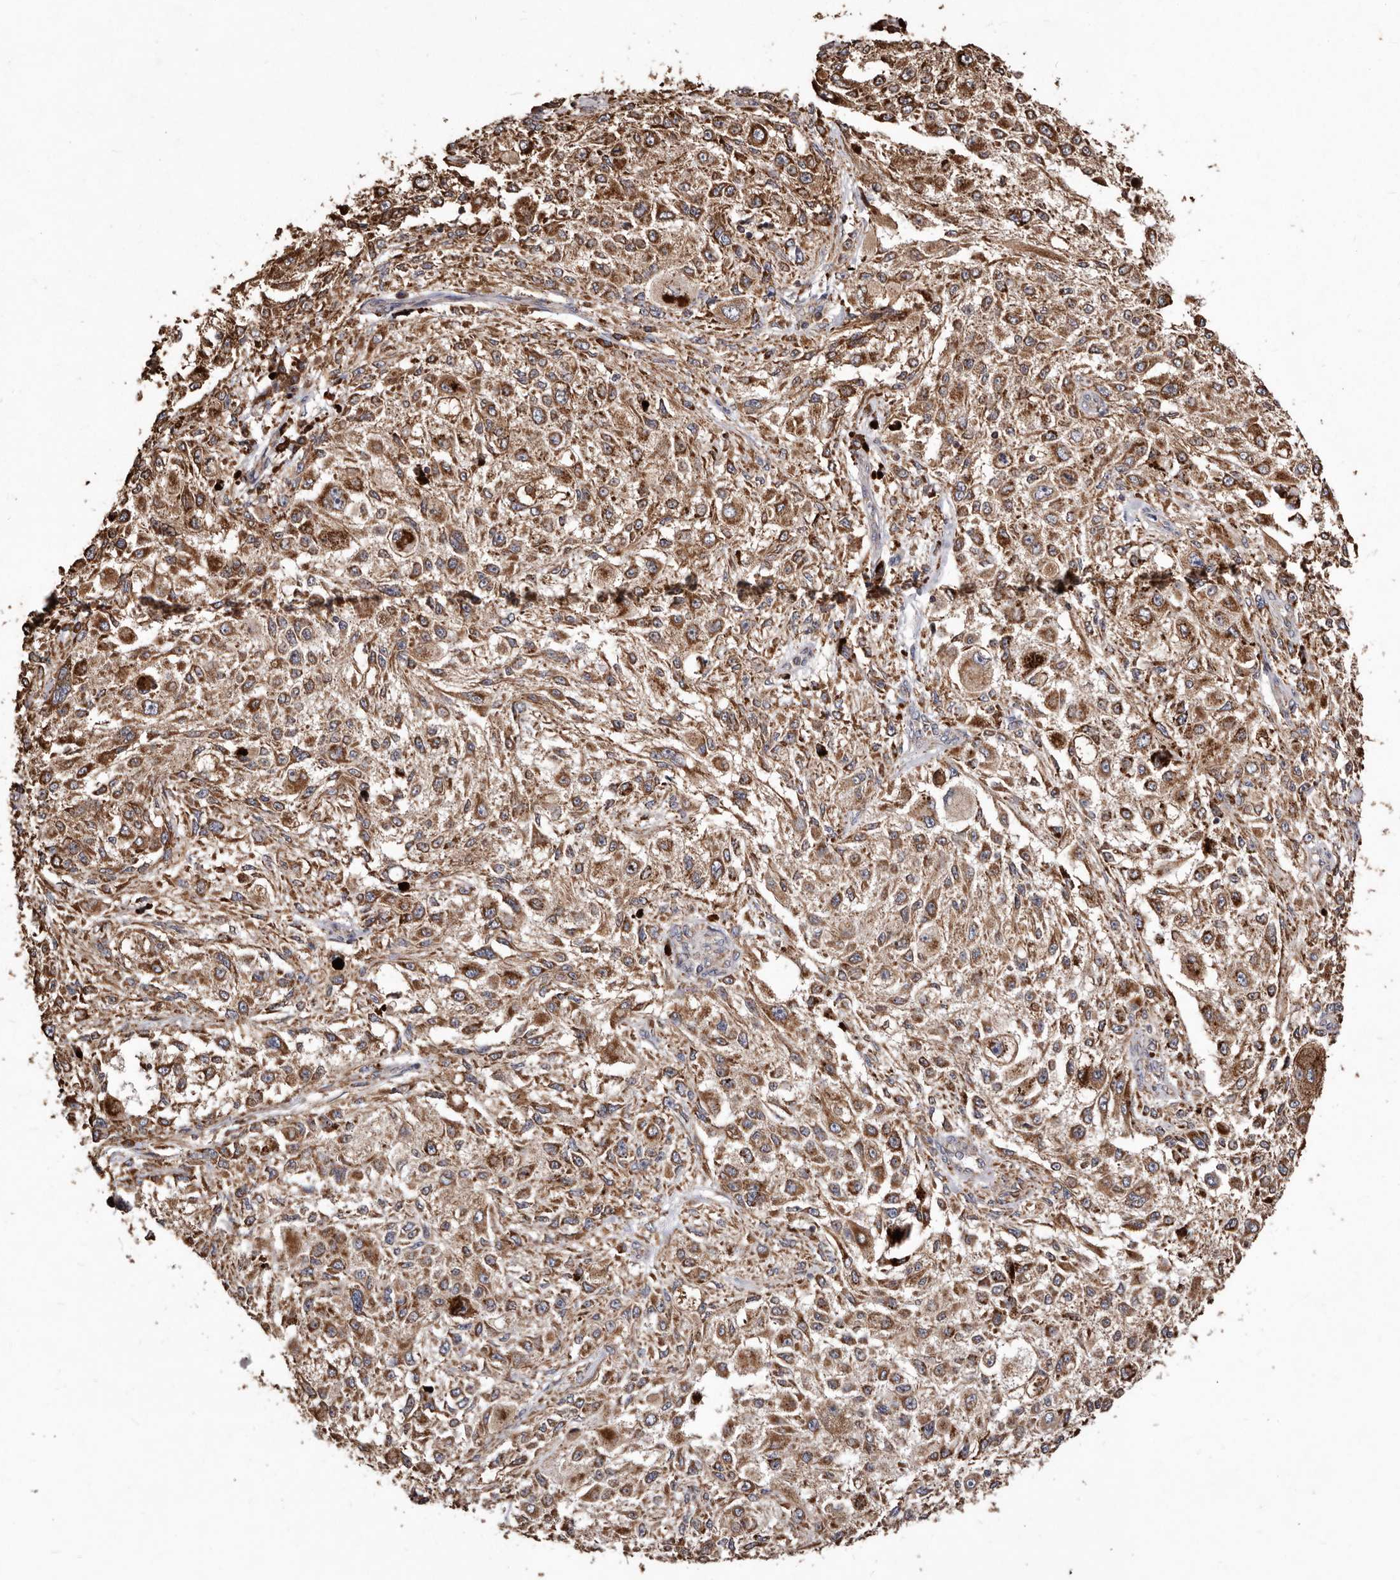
{"staining": {"intensity": "moderate", "quantity": ">75%", "location": "cytoplasmic/membranous"}, "tissue": "melanoma", "cell_type": "Tumor cells", "image_type": "cancer", "snomed": [{"axis": "morphology", "description": "Necrosis, NOS"}, {"axis": "morphology", "description": "Malignant melanoma, NOS"}, {"axis": "topography", "description": "Skin"}], "caption": "A photomicrograph of malignant melanoma stained for a protein shows moderate cytoplasmic/membranous brown staining in tumor cells.", "gene": "STEAP2", "patient": {"sex": "female", "age": 87}}